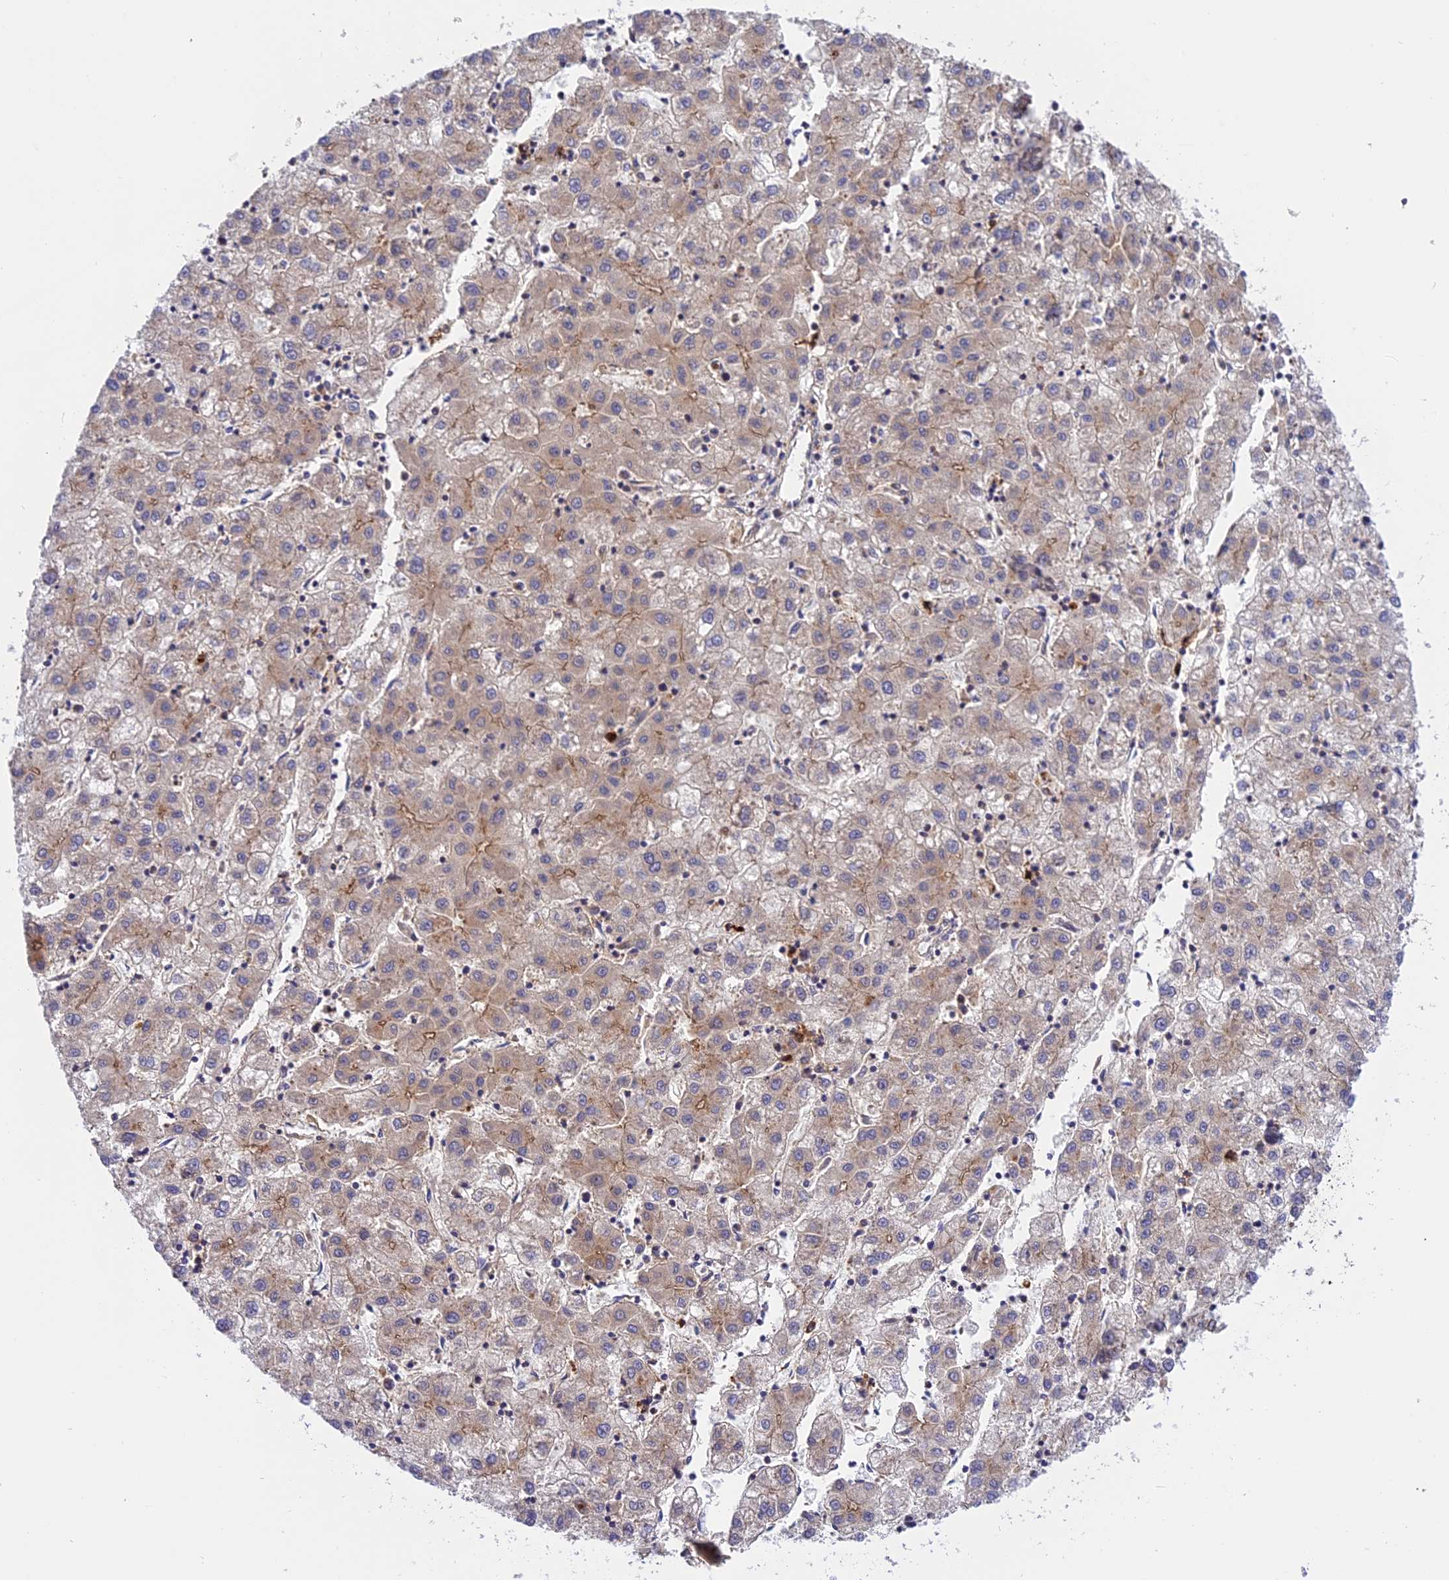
{"staining": {"intensity": "negative", "quantity": "none", "location": "none"}, "tissue": "liver cancer", "cell_type": "Tumor cells", "image_type": "cancer", "snomed": [{"axis": "morphology", "description": "Carcinoma, Hepatocellular, NOS"}, {"axis": "topography", "description": "Liver"}], "caption": "Tumor cells show no significant positivity in hepatocellular carcinoma (liver).", "gene": "C5orf22", "patient": {"sex": "male", "age": 72}}